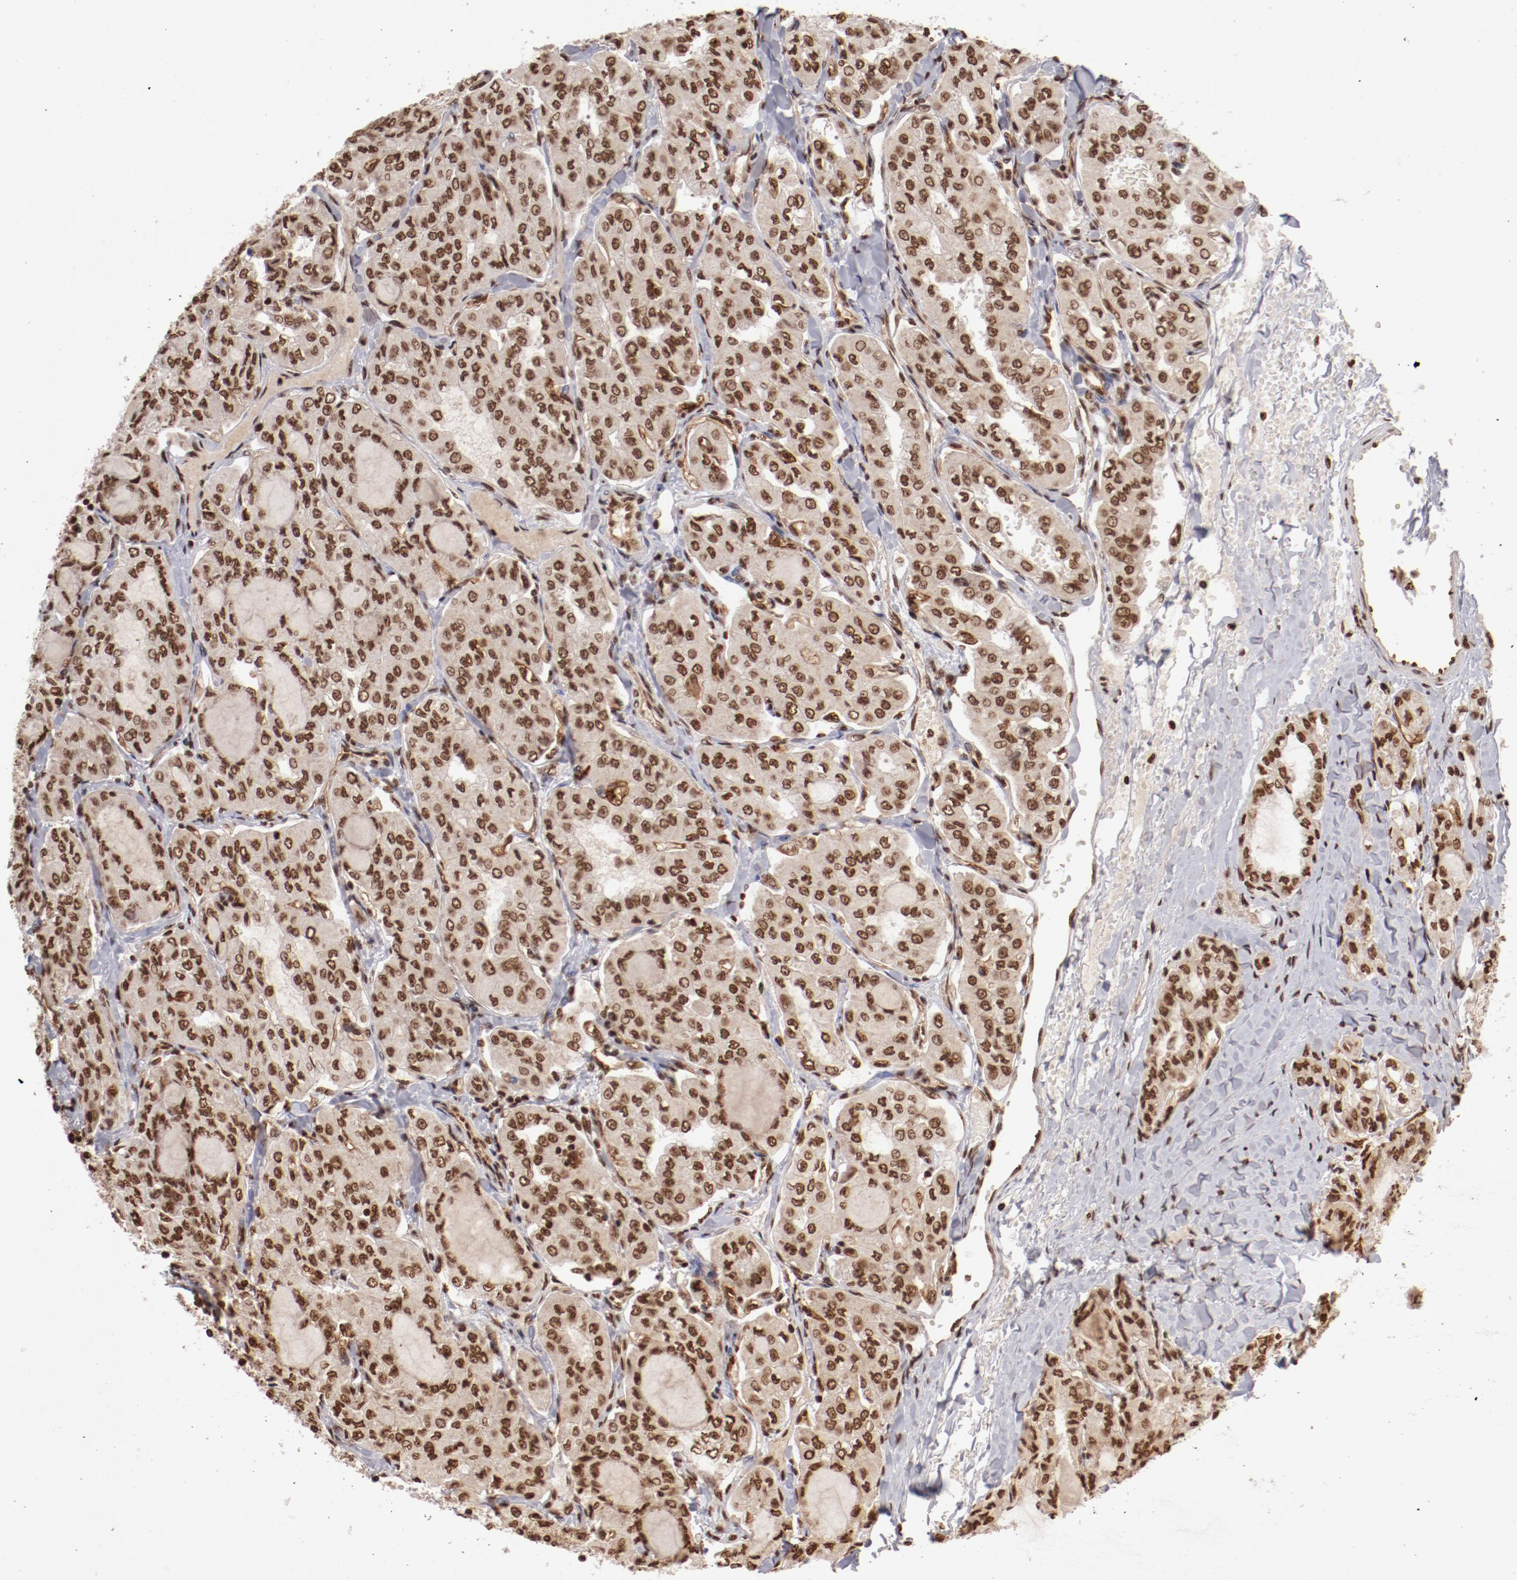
{"staining": {"intensity": "moderate", "quantity": ">75%", "location": "nuclear"}, "tissue": "thyroid cancer", "cell_type": "Tumor cells", "image_type": "cancer", "snomed": [{"axis": "morphology", "description": "Papillary adenocarcinoma, NOS"}, {"axis": "topography", "description": "Thyroid gland"}], "caption": "Thyroid cancer tissue shows moderate nuclear staining in approximately >75% of tumor cells", "gene": "ABL2", "patient": {"sex": "male", "age": 20}}